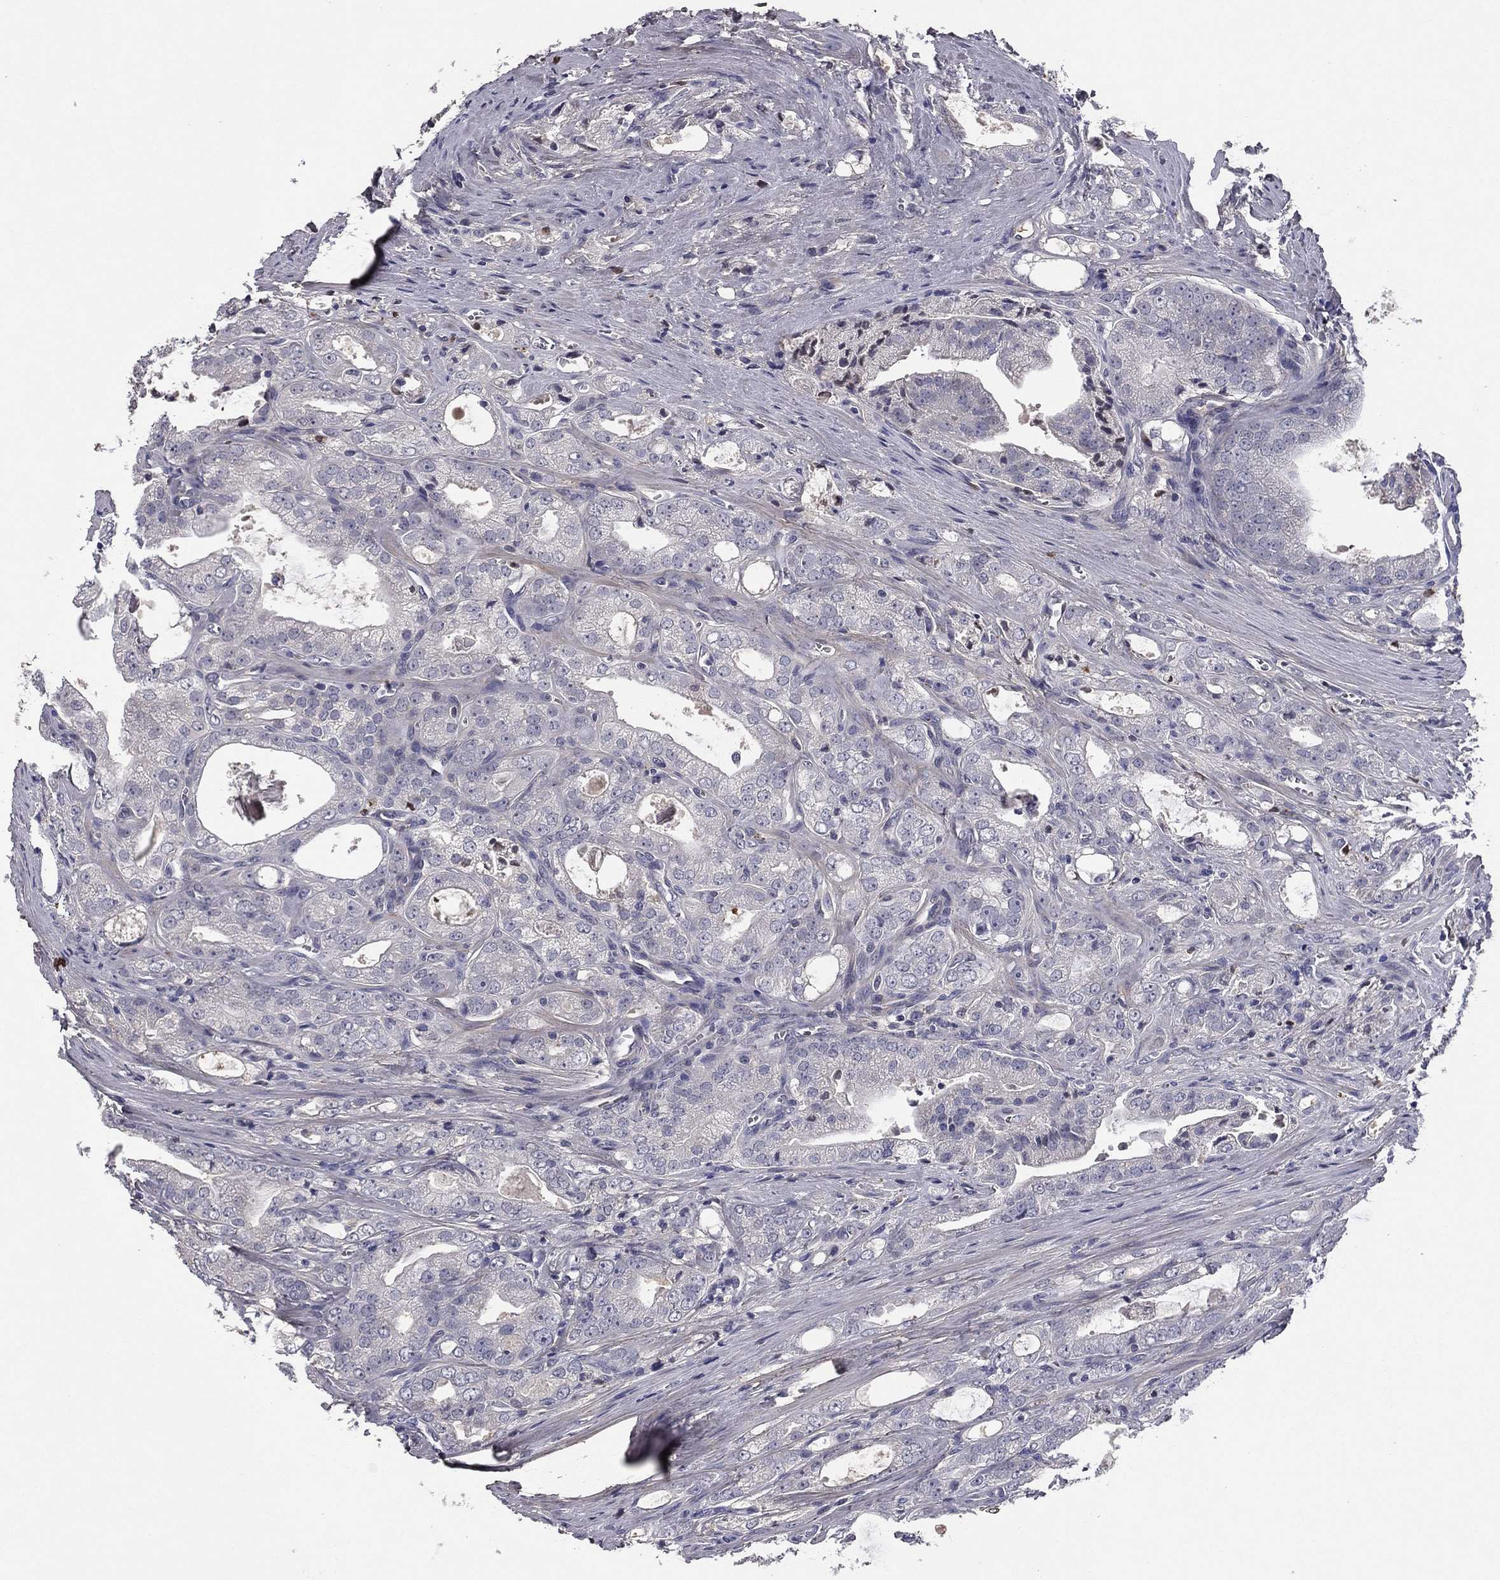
{"staining": {"intensity": "negative", "quantity": "none", "location": "none"}, "tissue": "prostate cancer", "cell_type": "Tumor cells", "image_type": "cancer", "snomed": [{"axis": "morphology", "description": "Adenocarcinoma, NOS"}, {"axis": "morphology", "description": "Adenocarcinoma, High grade"}, {"axis": "topography", "description": "Prostate"}], "caption": "DAB (3,3'-diaminobenzidine) immunohistochemical staining of human prostate cancer (high-grade adenocarcinoma) exhibits no significant staining in tumor cells.", "gene": "COL2A1", "patient": {"sex": "male", "age": 70}}